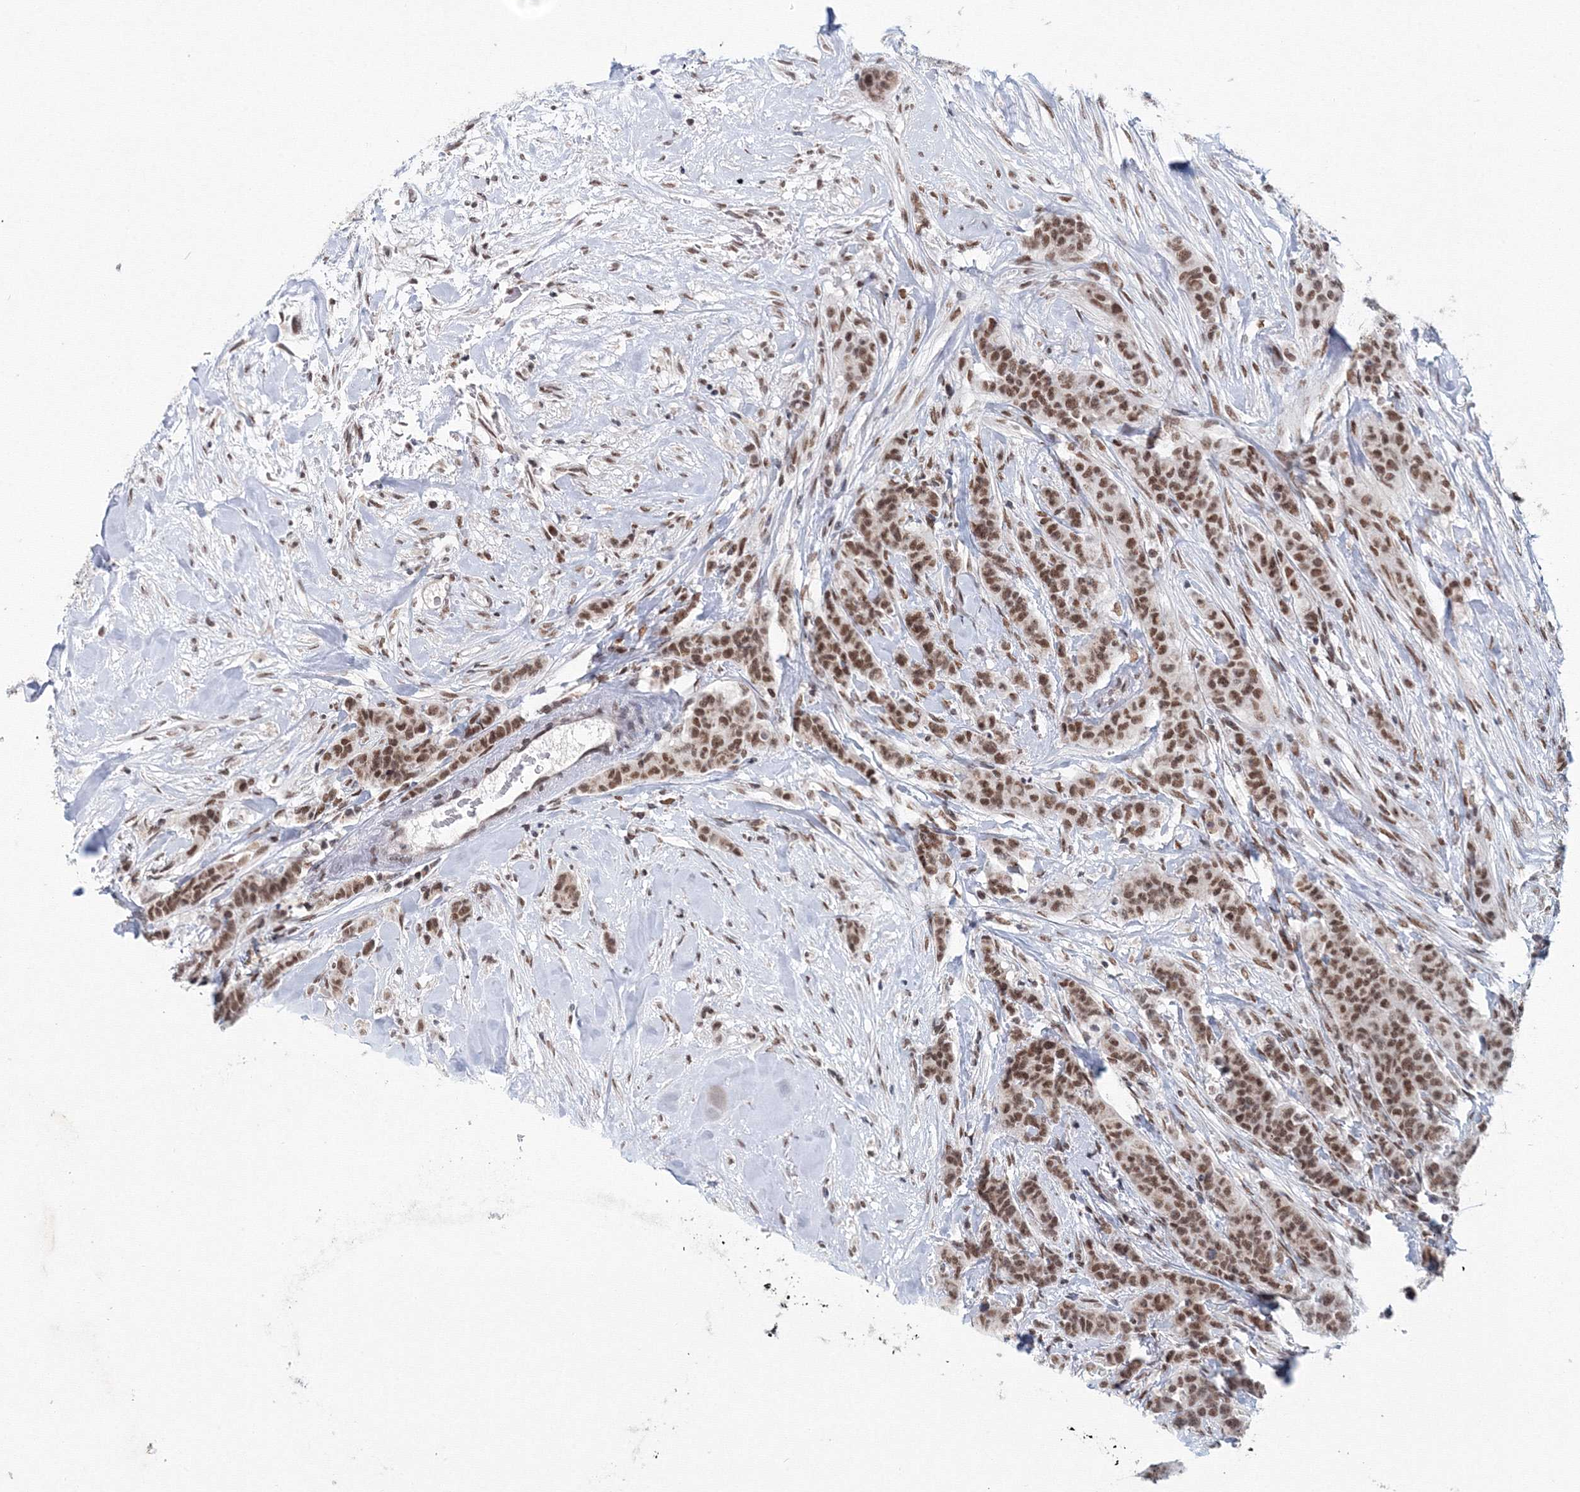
{"staining": {"intensity": "moderate", "quantity": ">75%", "location": "nuclear"}, "tissue": "breast cancer", "cell_type": "Tumor cells", "image_type": "cancer", "snomed": [{"axis": "morphology", "description": "Duct carcinoma"}, {"axis": "topography", "description": "Breast"}], "caption": "Human breast infiltrating ductal carcinoma stained for a protein (brown) exhibits moderate nuclear positive expression in approximately >75% of tumor cells.", "gene": "SF3B6", "patient": {"sex": "female", "age": 40}}